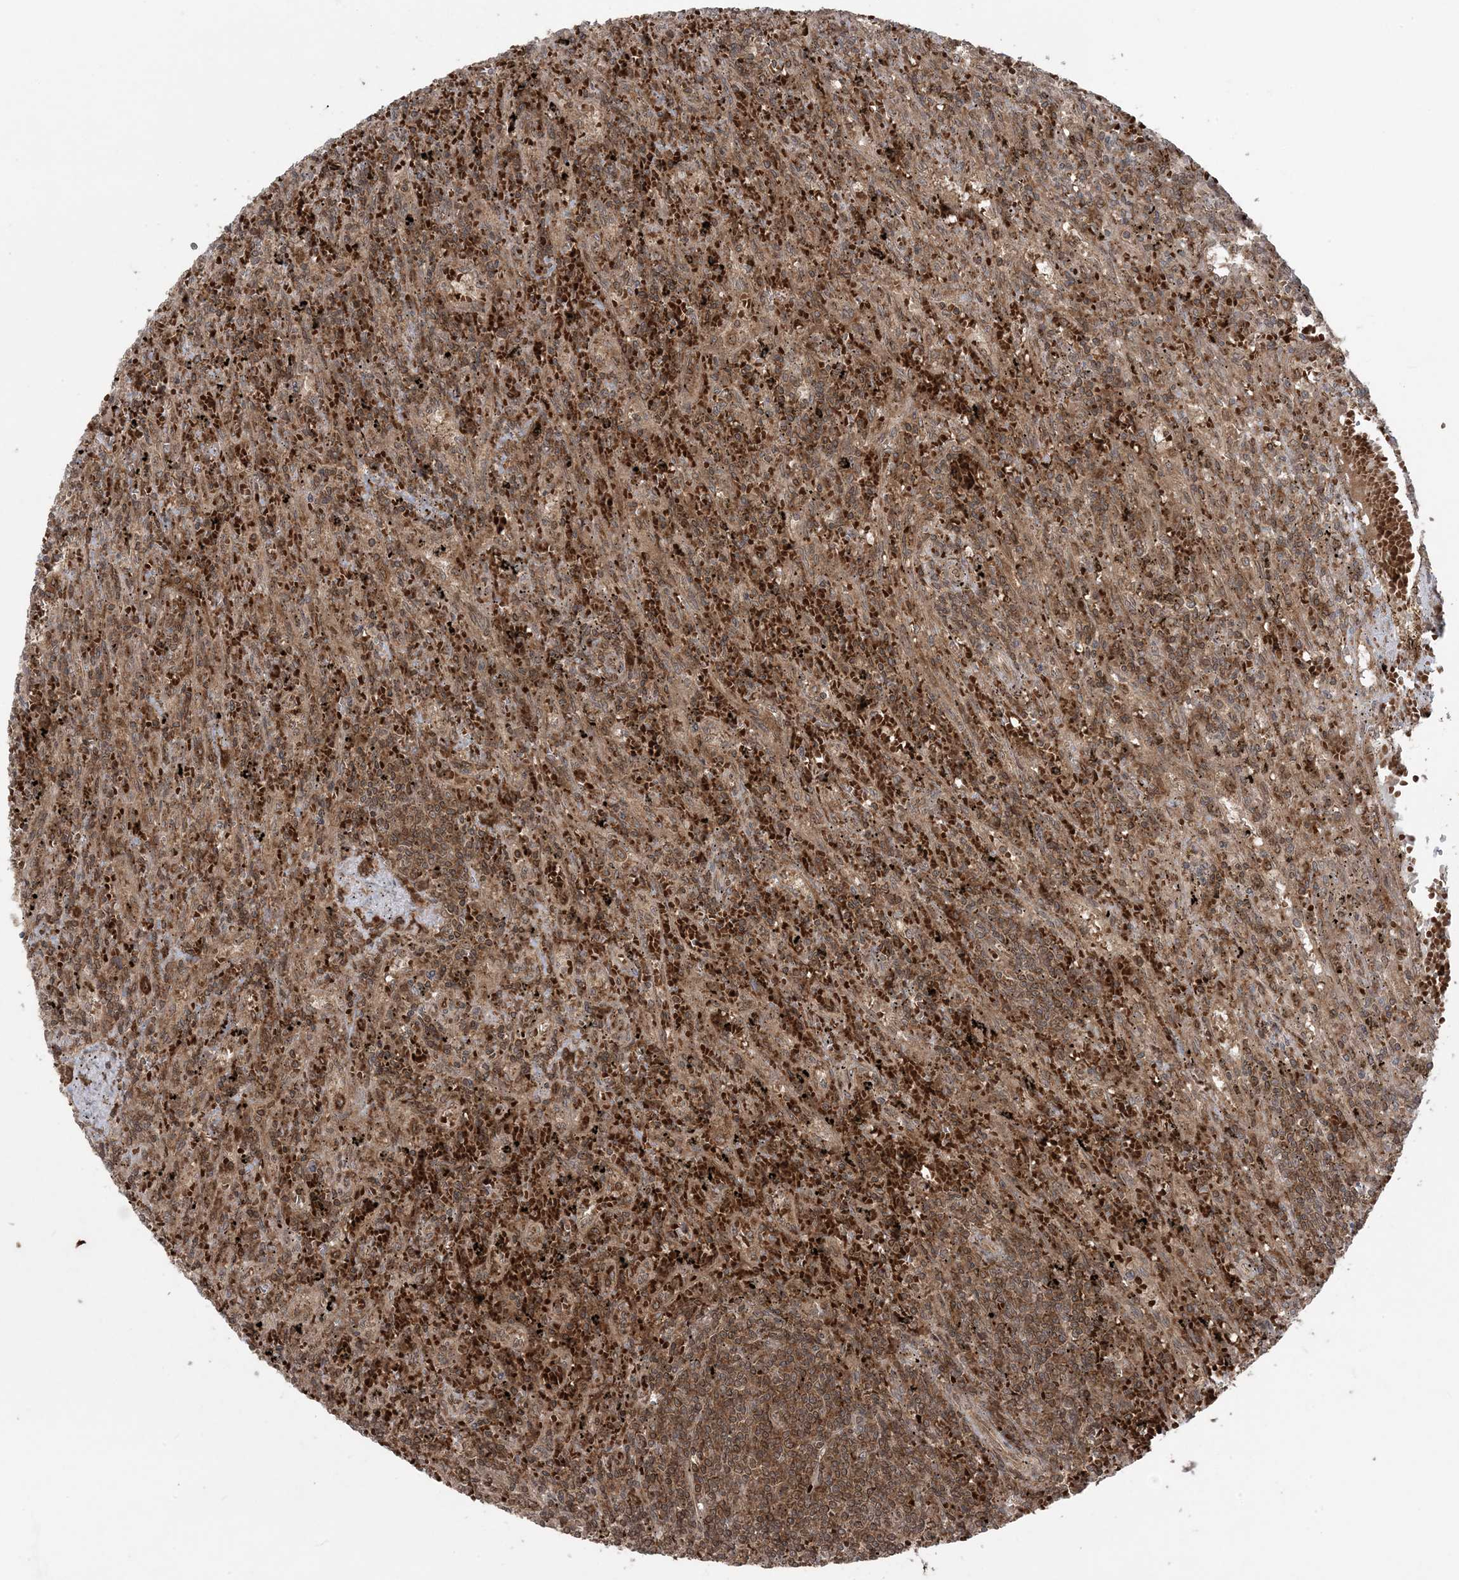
{"staining": {"intensity": "strong", "quantity": ">75%", "location": "cytoplasmic/membranous"}, "tissue": "lymphoma", "cell_type": "Tumor cells", "image_type": "cancer", "snomed": [{"axis": "morphology", "description": "Malignant lymphoma, non-Hodgkin's type, Low grade"}, {"axis": "topography", "description": "Spleen"}], "caption": "An IHC image of tumor tissue is shown. Protein staining in brown shows strong cytoplasmic/membranous positivity in malignant lymphoma, non-Hodgkin's type (low-grade) within tumor cells. The protein is stained brown, and the nuclei are stained in blue (DAB (3,3'-diaminobenzidine) IHC with brightfield microscopy, high magnification).", "gene": "DDX19B", "patient": {"sex": "male", "age": 76}}